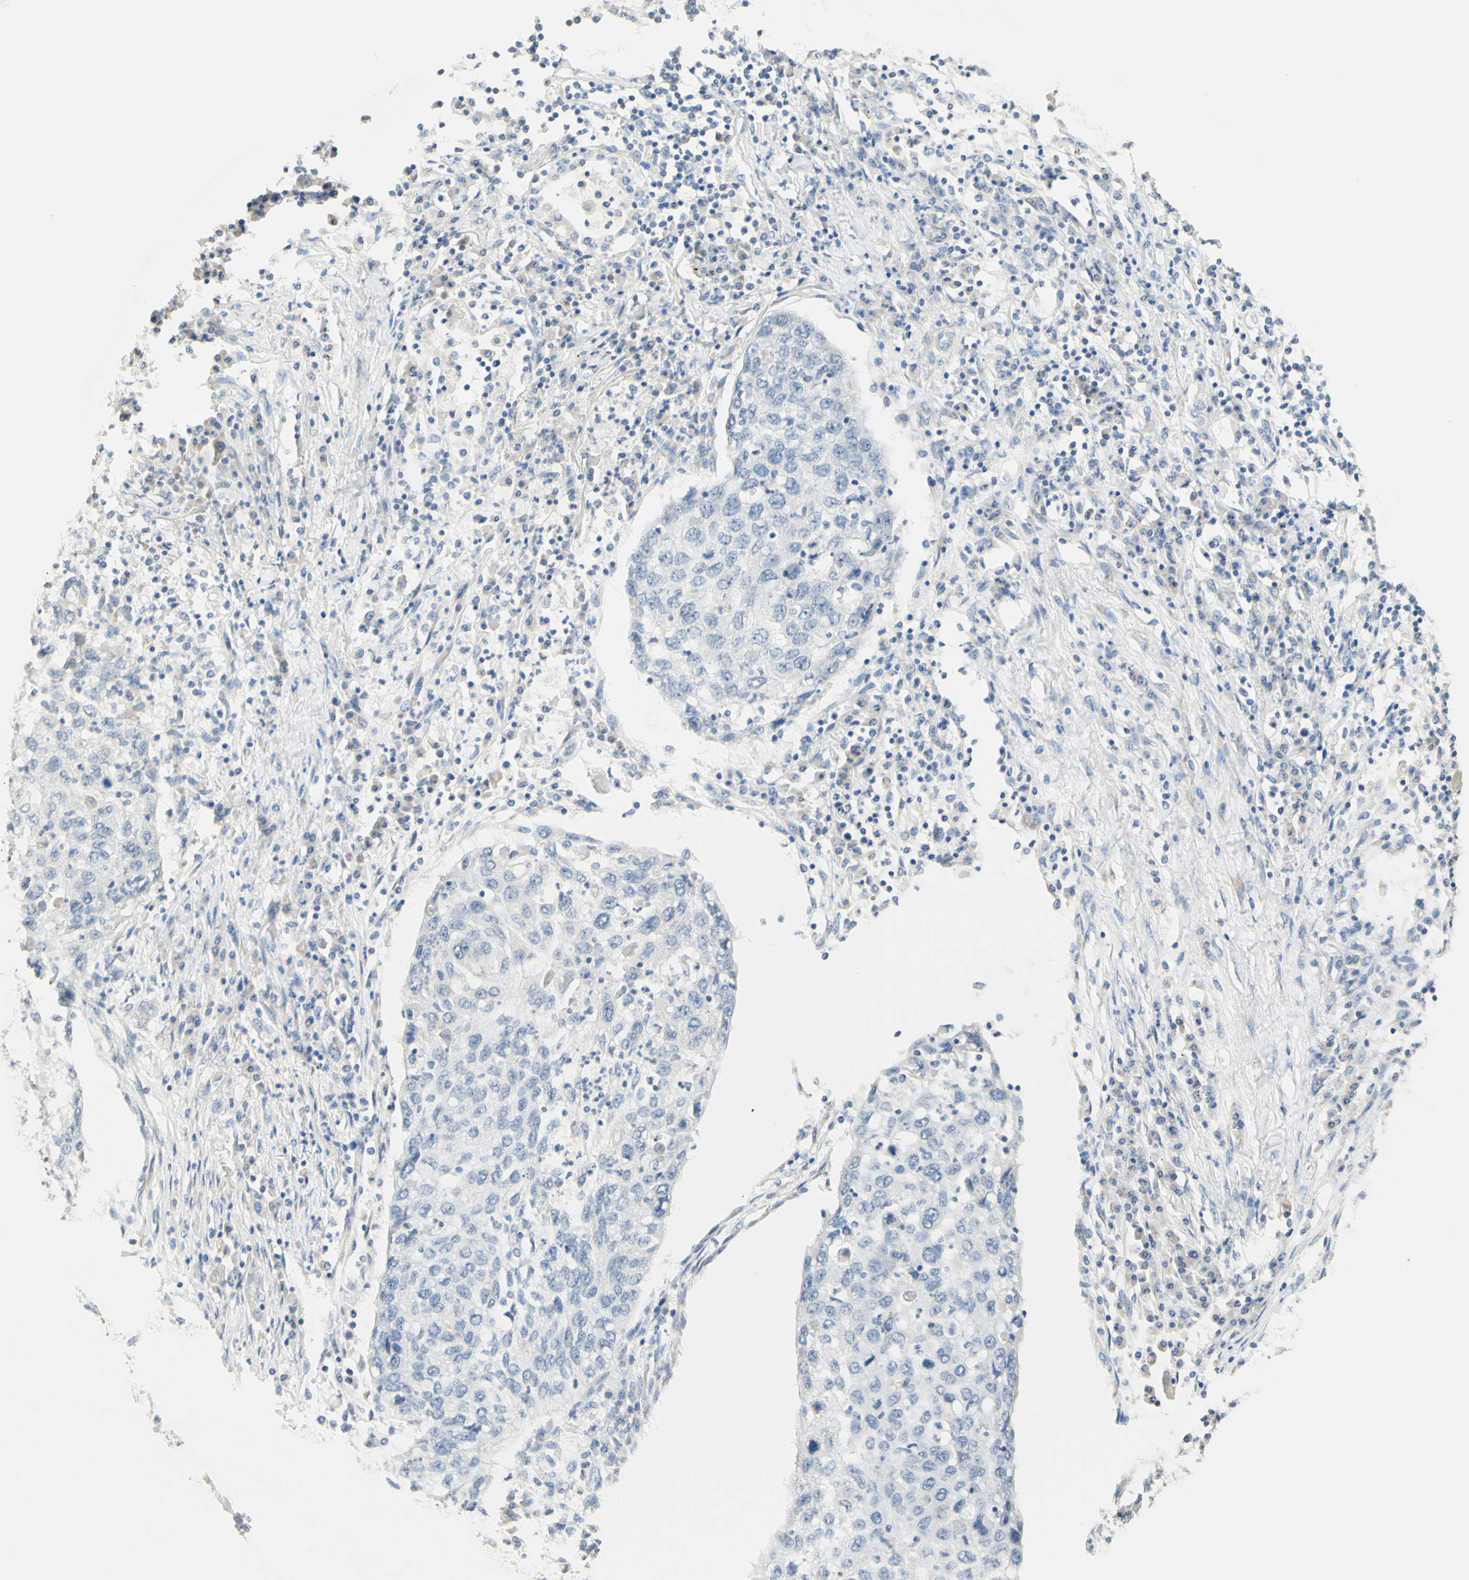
{"staining": {"intensity": "negative", "quantity": "none", "location": "none"}, "tissue": "lung cancer", "cell_type": "Tumor cells", "image_type": "cancer", "snomed": [{"axis": "morphology", "description": "Squamous cell carcinoma, NOS"}, {"axis": "topography", "description": "Lung"}], "caption": "DAB (3,3'-diaminobenzidine) immunohistochemical staining of squamous cell carcinoma (lung) demonstrates no significant positivity in tumor cells.", "gene": "MAG", "patient": {"sex": "female", "age": 63}}